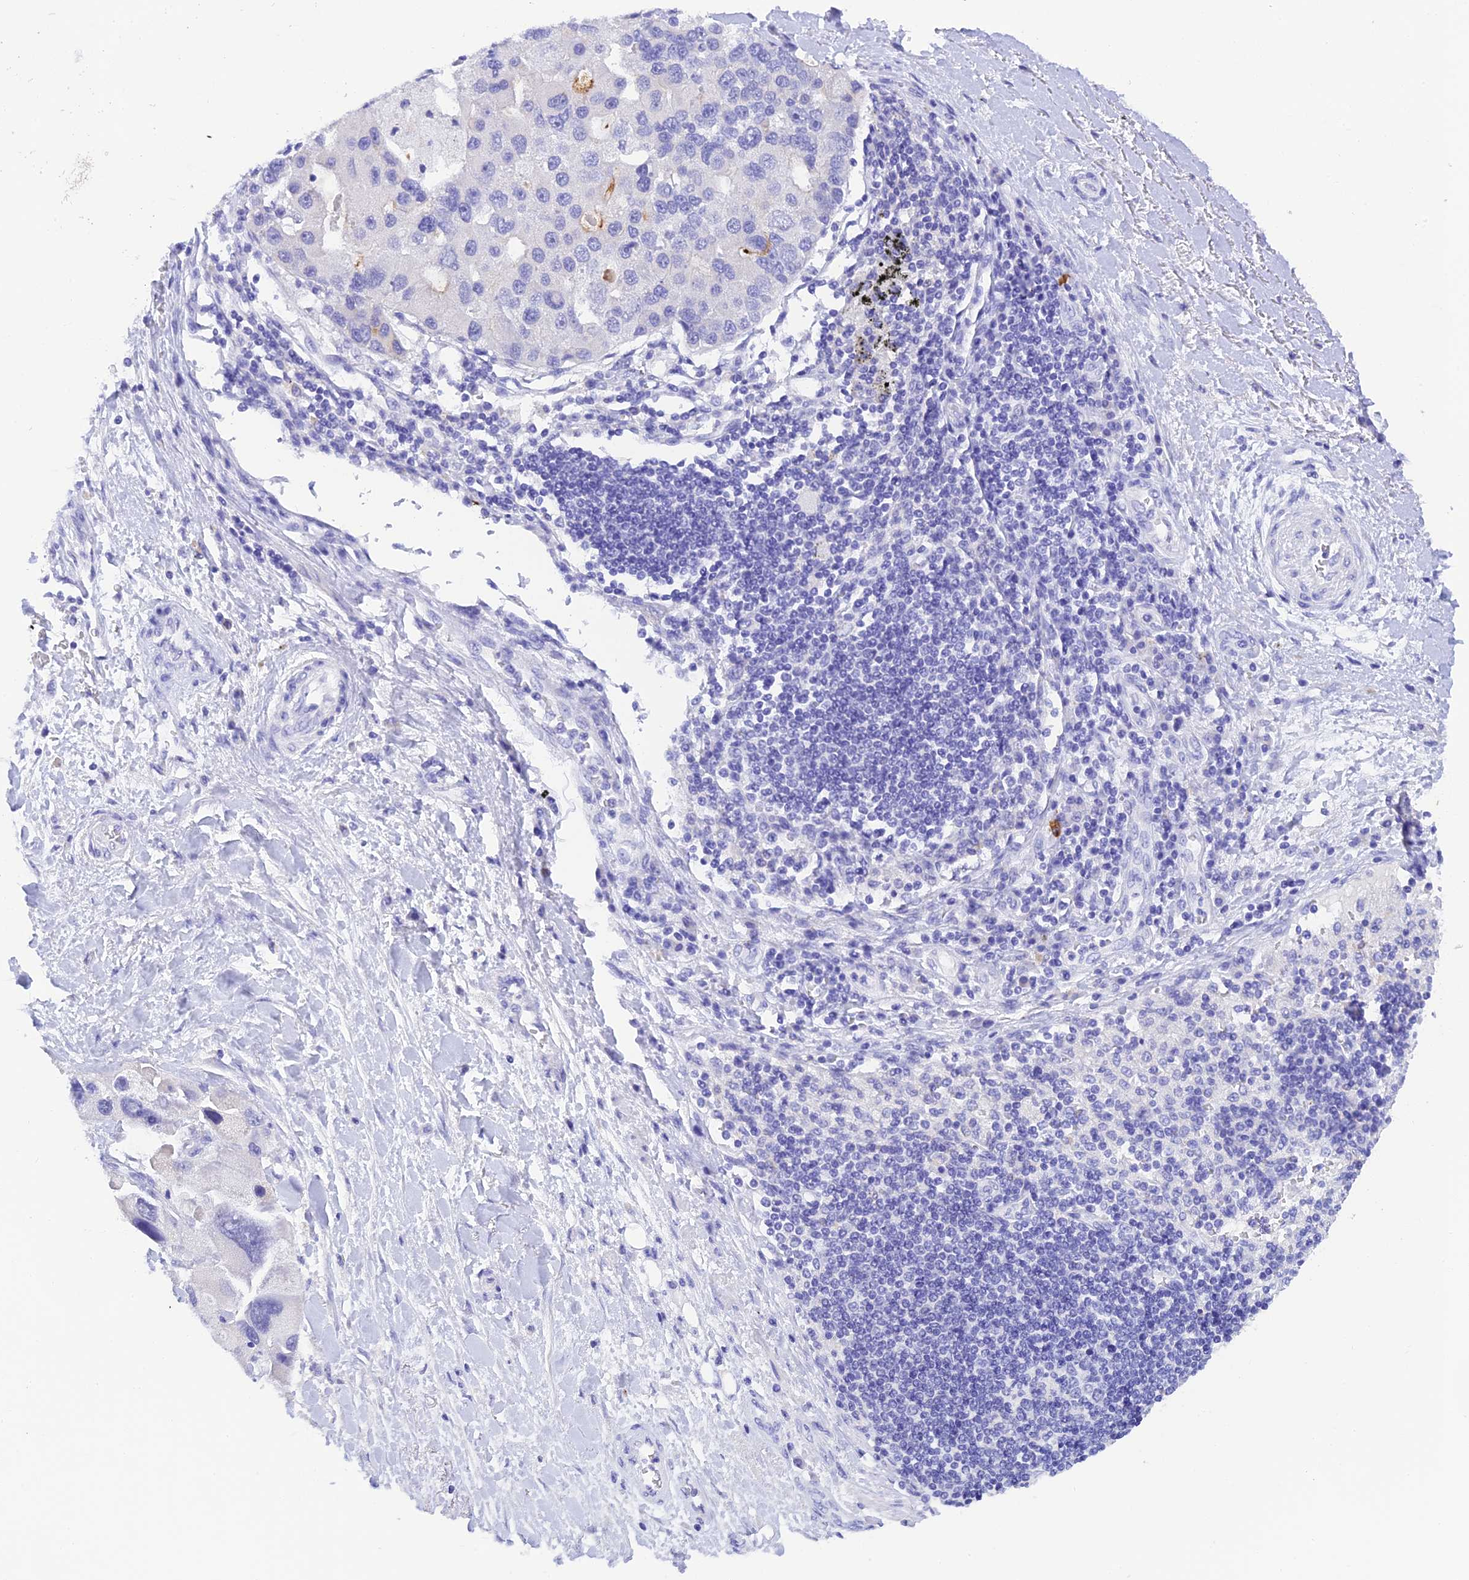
{"staining": {"intensity": "negative", "quantity": "none", "location": "none"}, "tissue": "lung cancer", "cell_type": "Tumor cells", "image_type": "cancer", "snomed": [{"axis": "morphology", "description": "Adenocarcinoma, NOS"}, {"axis": "topography", "description": "Lung"}], "caption": "DAB (3,3'-diaminobenzidine) immunohistochemical staining of lung cancer demonstrates no significant staining in tumor cells.", "gene": "KDELR3", "patient": {"sex": "female", "age": 54}}